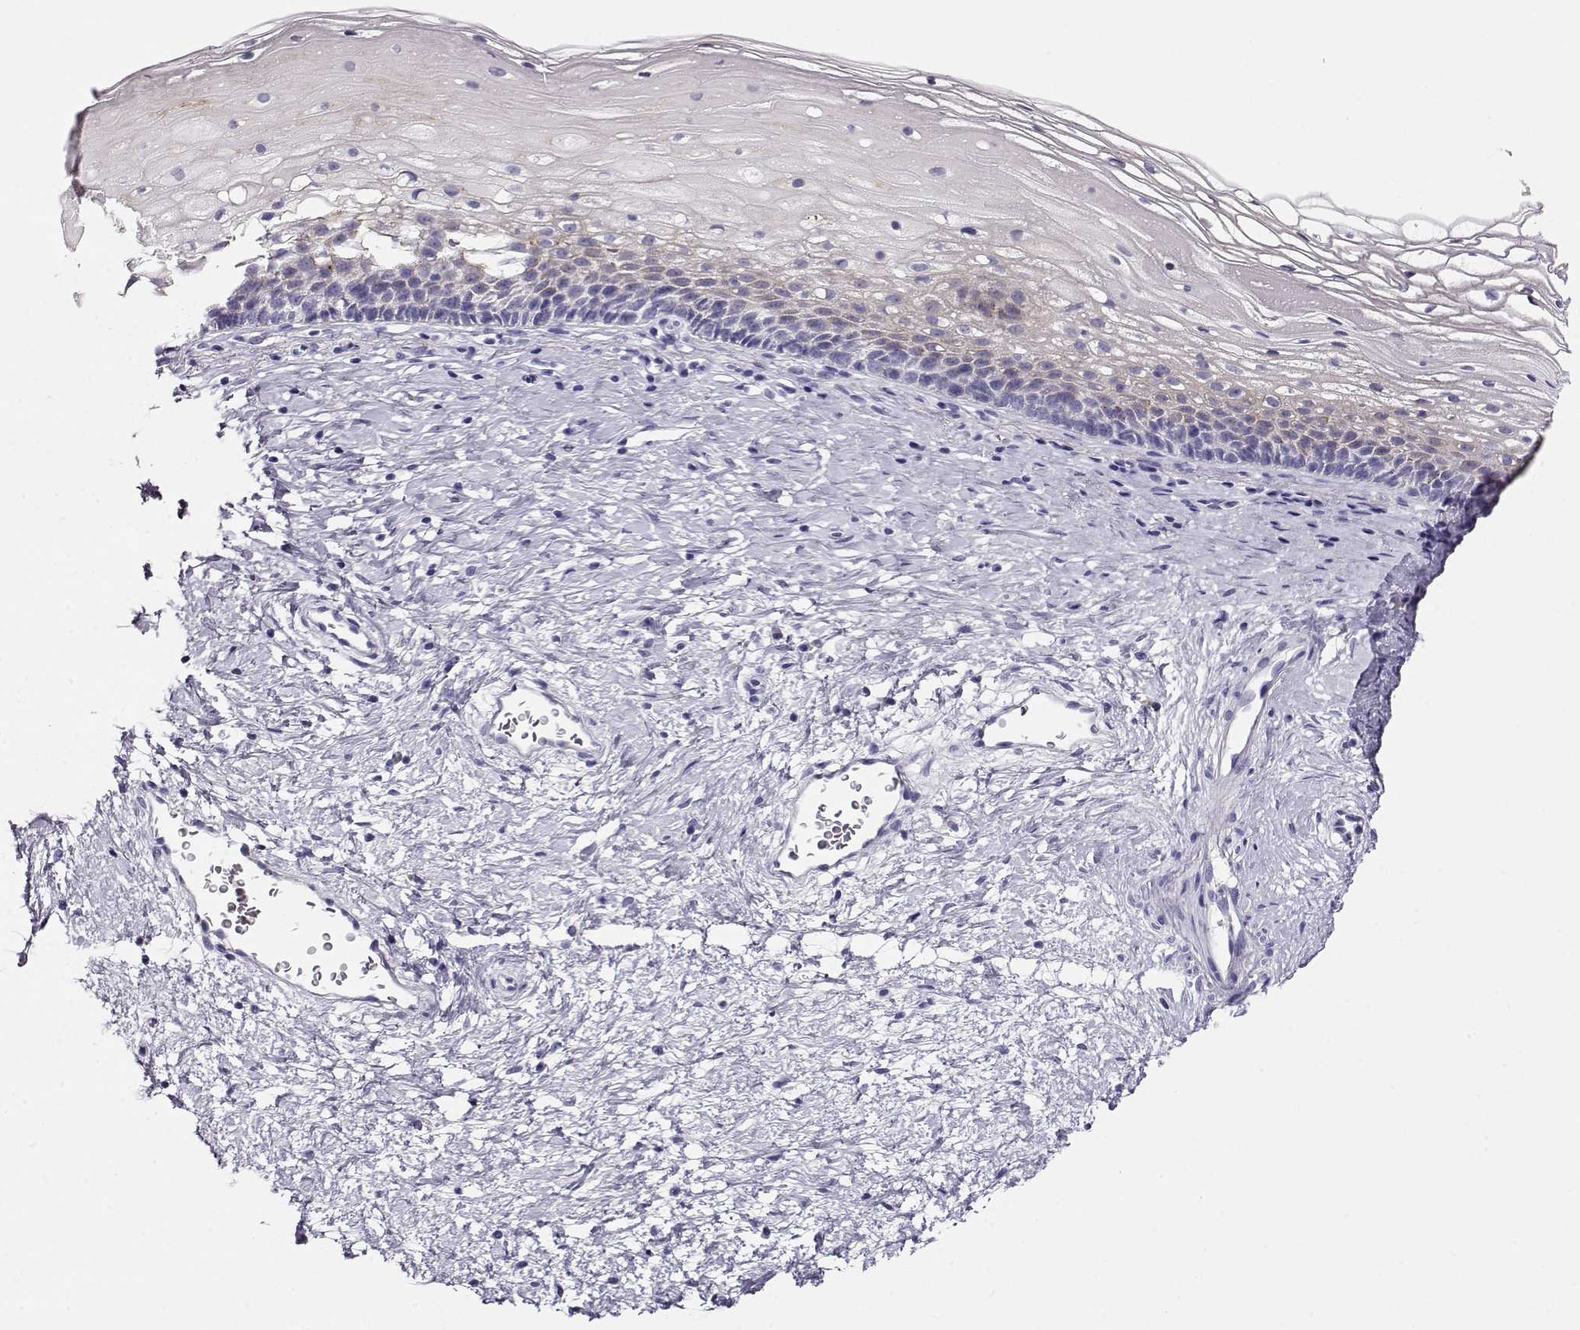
{"staining": {"intensity": "negative", "quantity": "none", "location": "none"}, "tissue": "cervix", "cell_type": "Glandular cells", "image_type": "normal", "snomed": [{"axis": "morphology", "description": "Normal tissue, NOS"}, {"axis": "topography", "description": "Cervix"}], "caption": "DAB (3,3'-diaminobenzidine) immunohistochemical staining of unremarkable cervix displays no significant expression in glandular cells.", "gene": "CRX", "patient": {"sex": "female", "age": 34}}